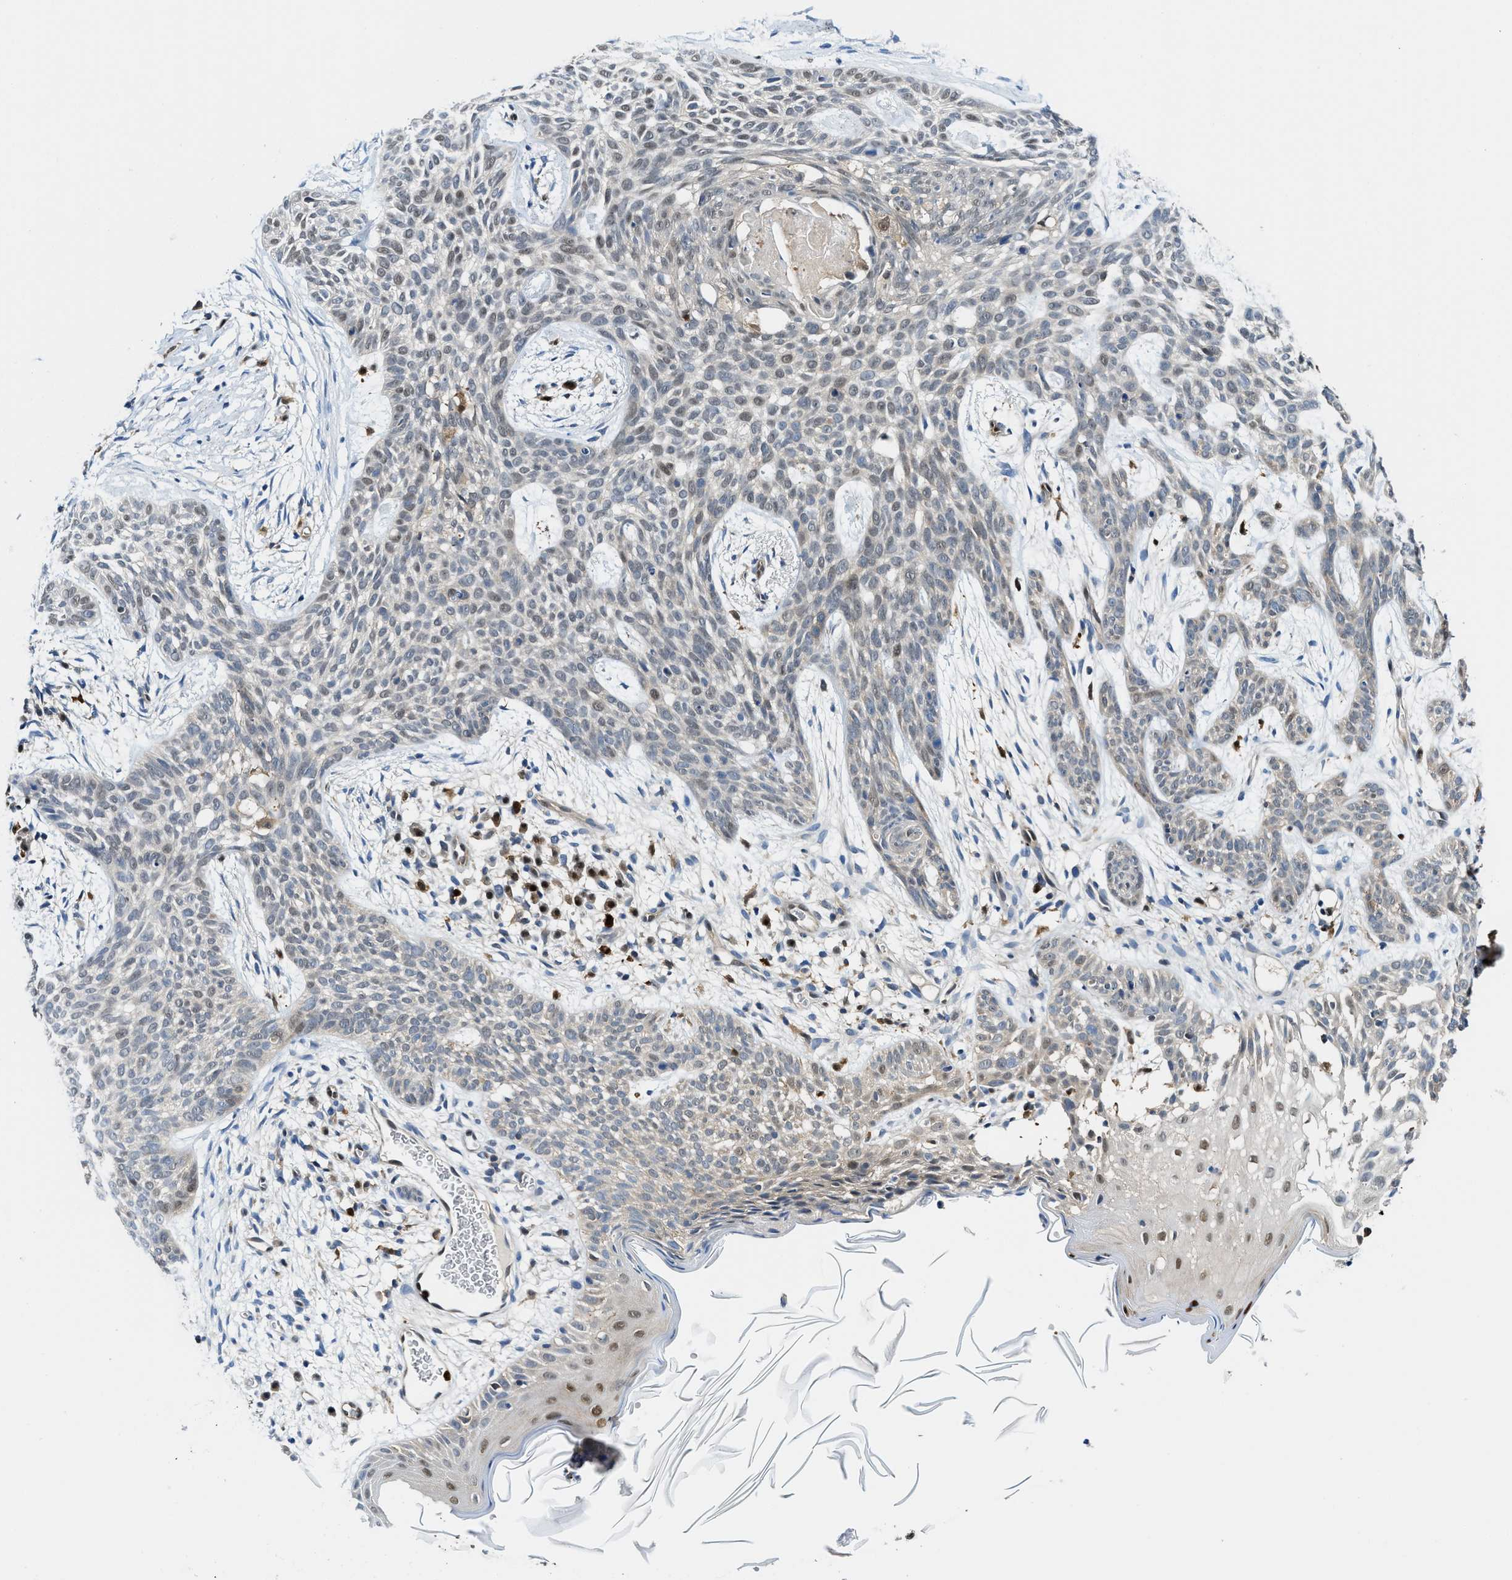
{"staining": {"intensity": "weak", "quantity": "25%-75%", "location": "nuclear"}, "tissue": "skin cancer", "cell_type": "Tumor cells", "image_type": "cancer", "snomed": [{"axis": "morphology", "description": "Basal cell carcinoma"}, {"axis": "topography", "description": "Skin"}], "caption": "This histopathology image displays IHC staining of human basal cell carcinoma (skin), with low weak nuclear expression in approximately 25%-75% of tumor cells.", "gene": "LTA4H", "patient": {"sex": "female", "age": 59}}